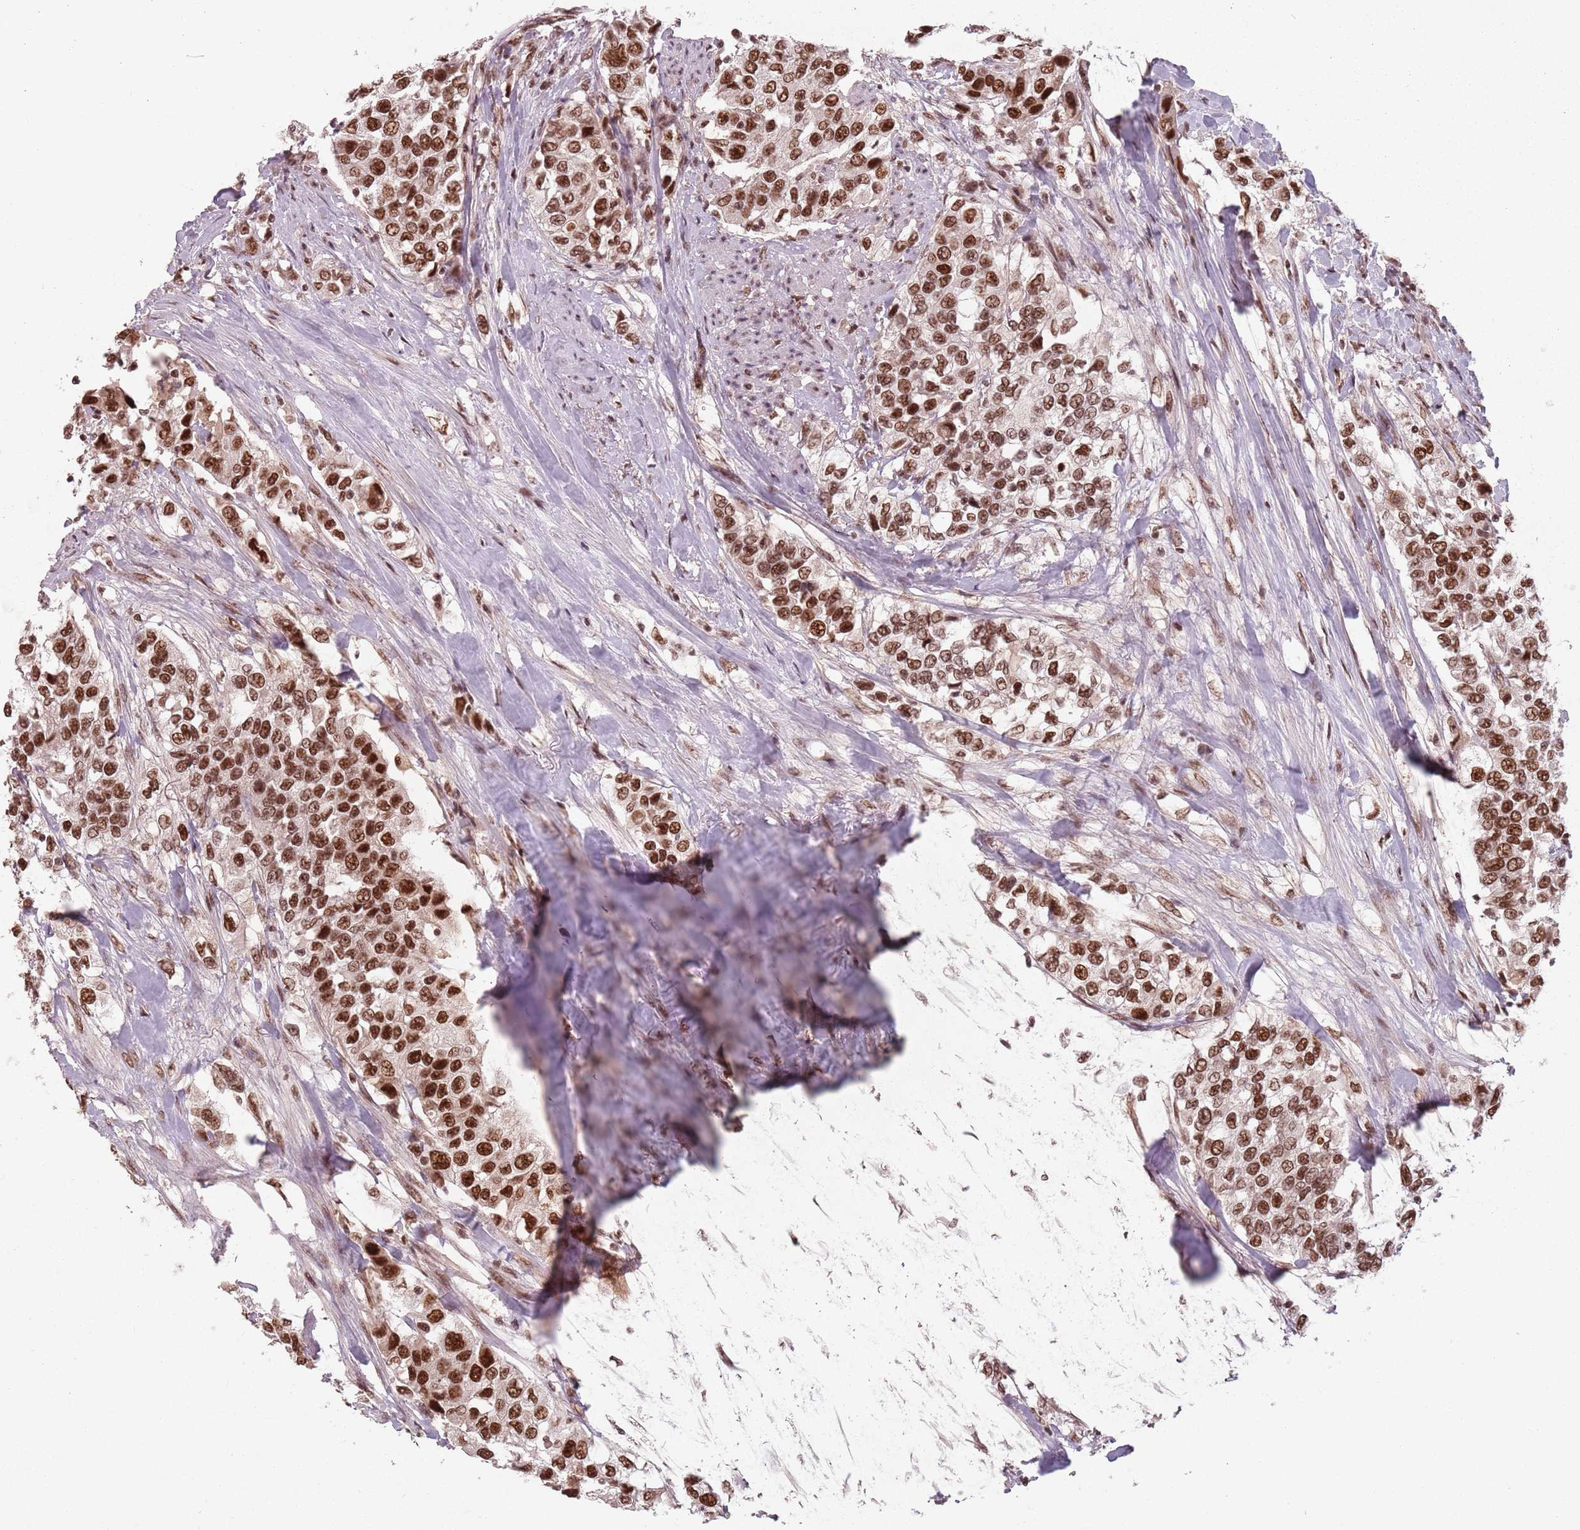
{"staining": {"intensity": "strong", "quantity": ">75%", "location": "nuclear"}, "tissue": "urothelial cancer", "cell_type": "Tumor cells", "image_type": "cancer", "snomed": [{"axis": "morphology", "description": "Urothelial carcinoma, High grade"}, {"axis": "topography", "description": "Urinary bladder"}], "caption": "Immunohistochemical staining of urothelial cancer exhibits strong nuclear protein positivity in about >75% of tumor cells. Immunohistochemistry (ihc) stains the protein in brown and the nuclei are stained blue.", "gene": "NCBP1", "patient": {"sex": "female", "age": 80}}